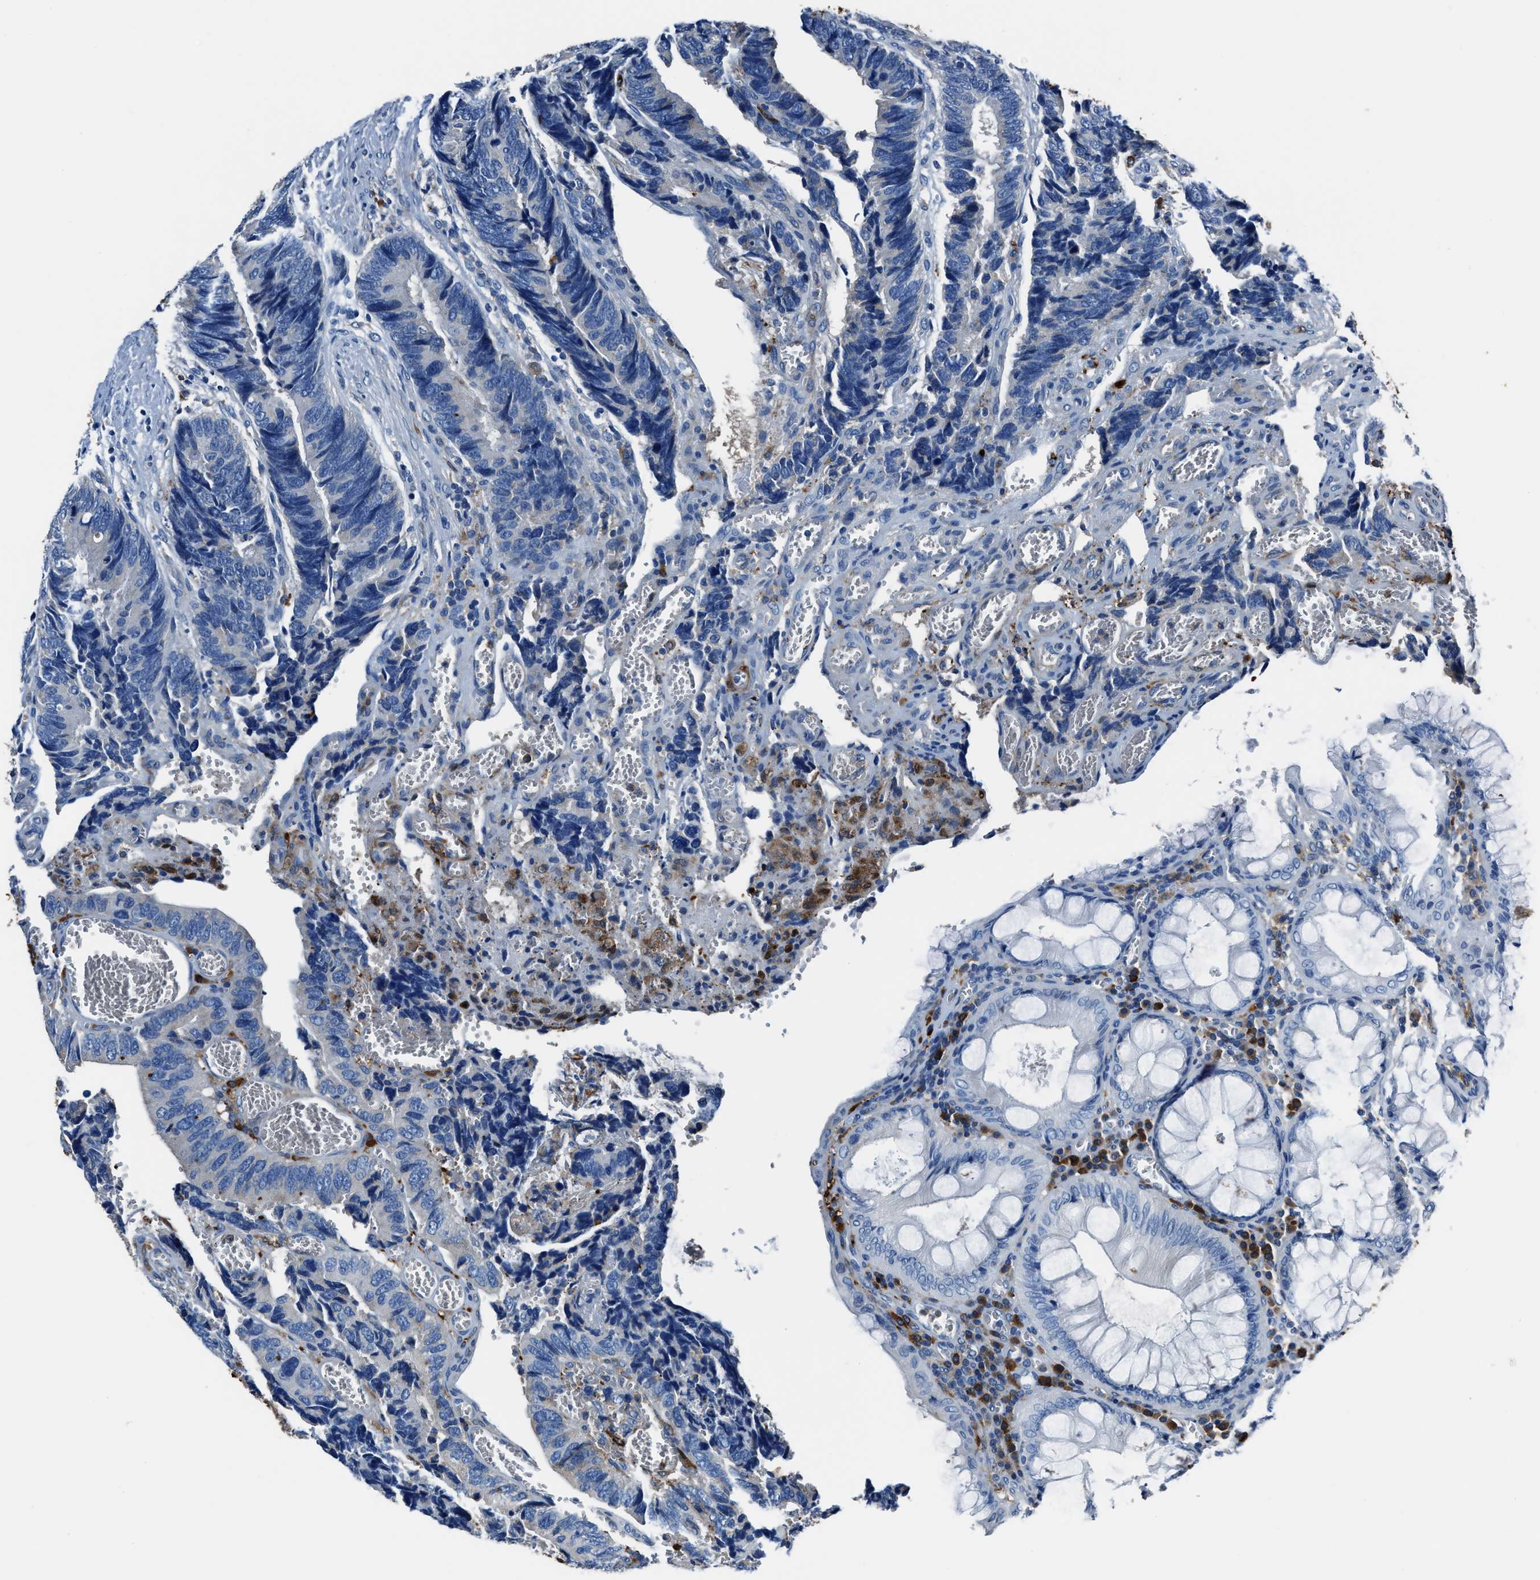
{"staining": {"intensity": "negative", "quantity": "none", "location": "none"}, "tissue": "colorectal cancer", "cell_type": "Tumor cells", "image_type": "cancer", "snomed": [{"axis": "morphology", "description": "Adenocarcinoma, NOS"}, {"axis": "topography", "description": "Colon"}], "caption": "An immunohistochemistry (IHC) micrograph of colorectal adenocarcinoma is shown. There is no staining in tumor cells of colorectal adenocarcinoma.", "gene": "FTL", "patient": {"sex": "male", "age": 72}}